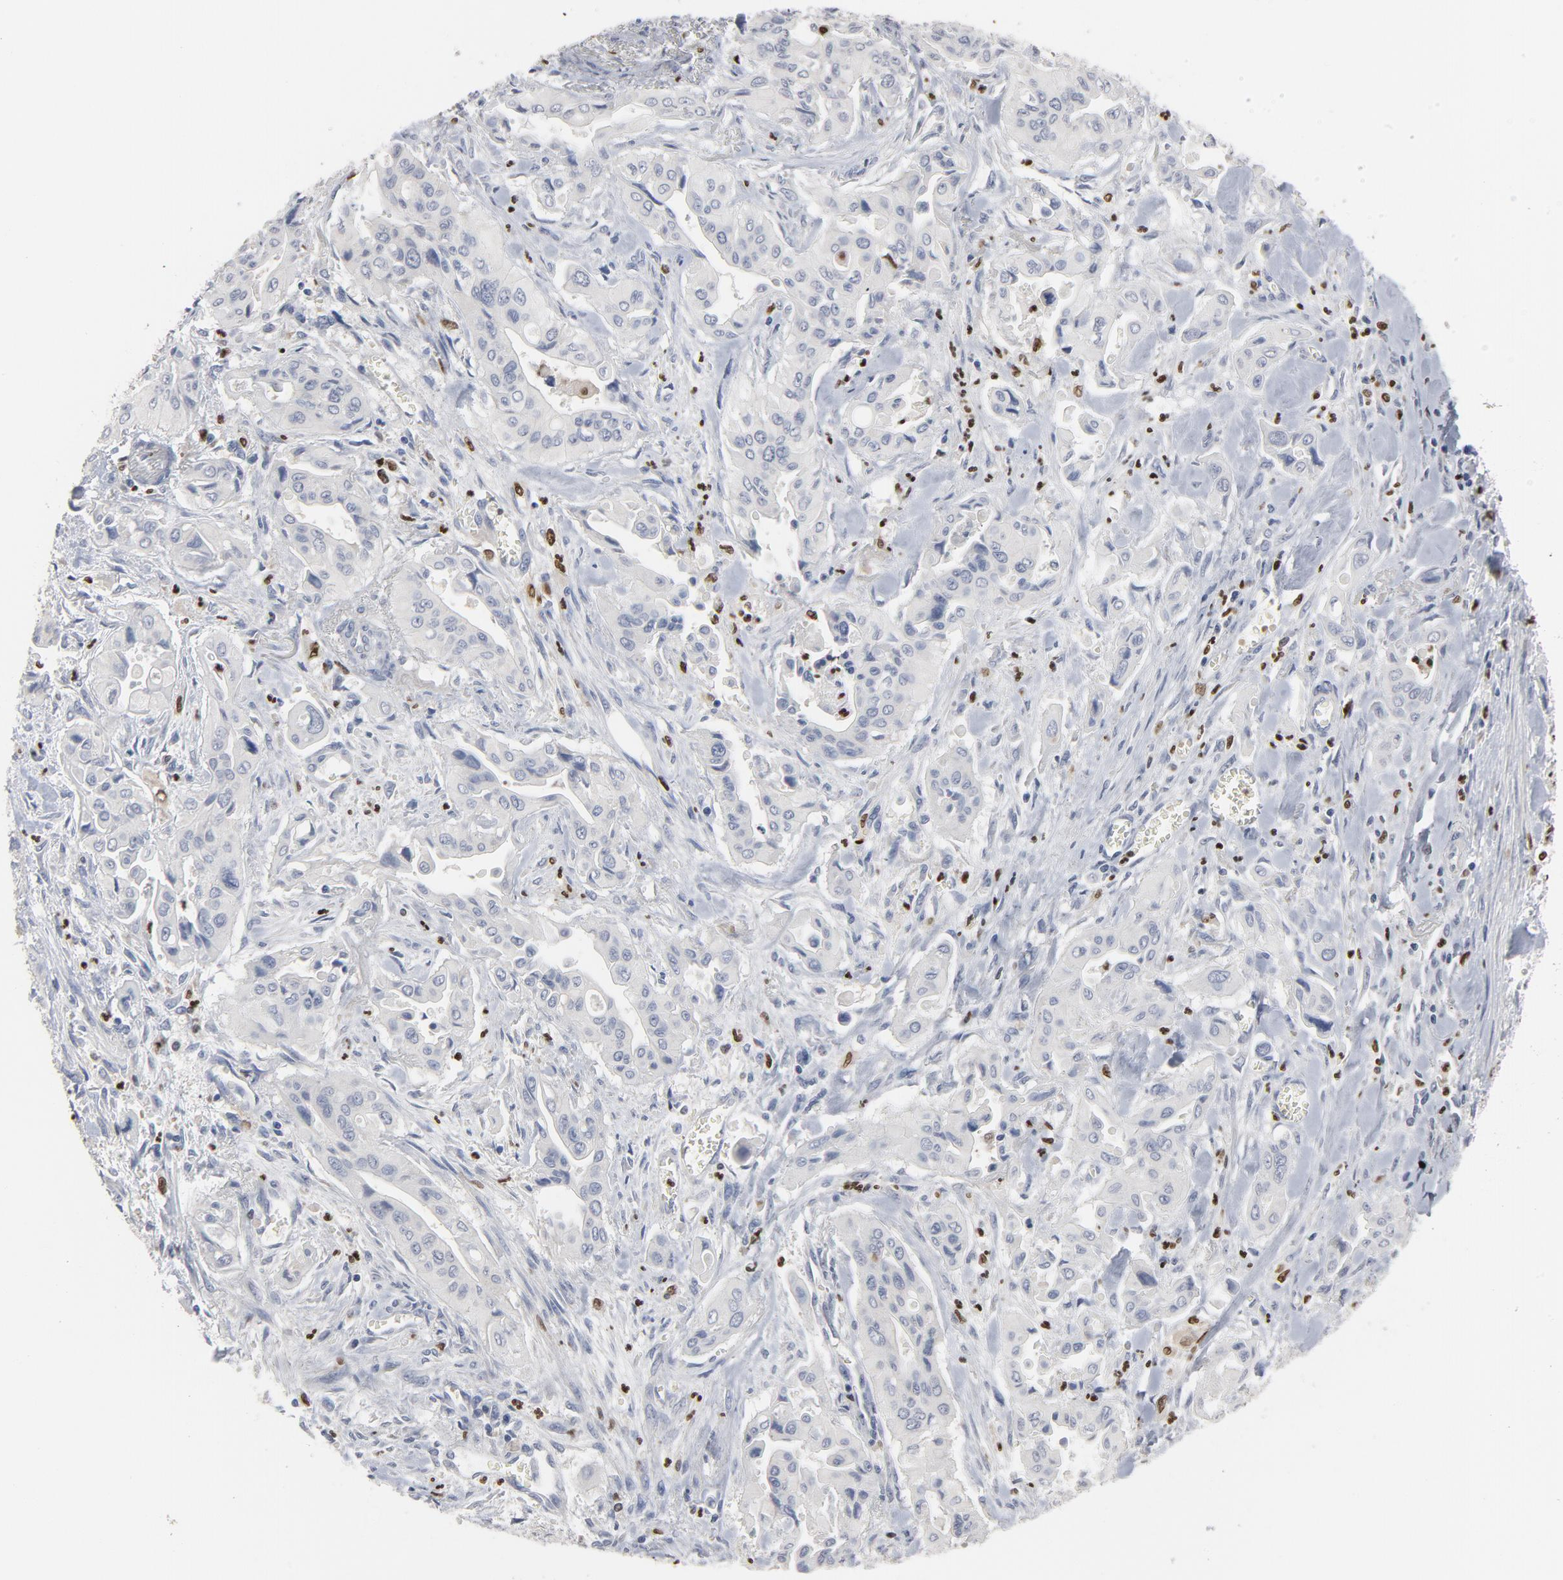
{"staining": {"intensity": "negative", "quantity": "none", "location": "none"}, "tissue": "pancreatic cancer", "cell_type": "Tumor cells", "image_type": "cancer", "snomed": [{"axis": "morphology", "description": "Adenocarcinoma, NOS"}, {"axis": "topography", "description": "Pancreas"}], "caption": "Tumor cells are negative for protein expression in human pancreatic cancer.", "gene": "SPI1", "patient": {"sex": "male", "age": 77}}